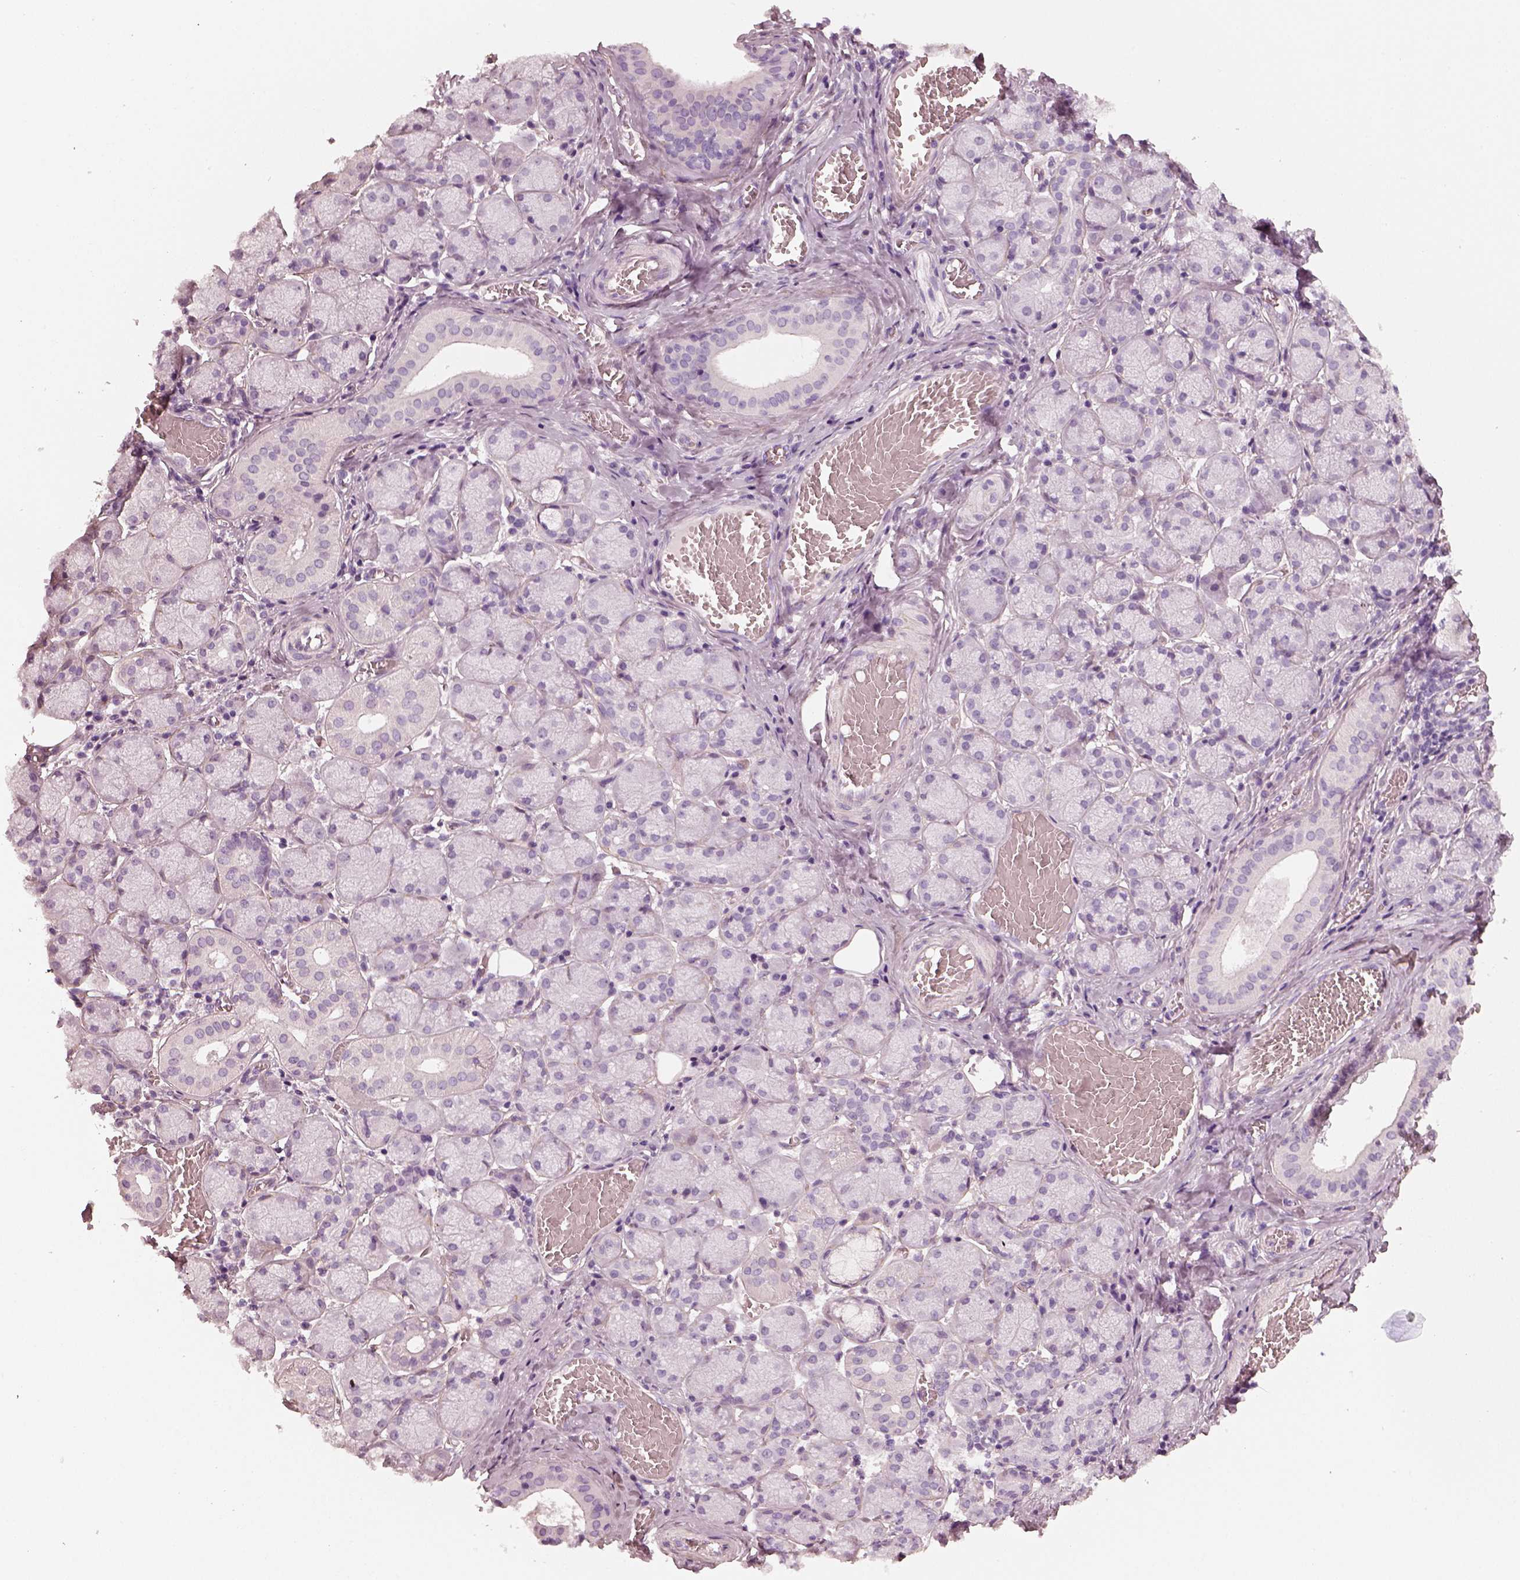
{"staining": {"intensity": "negative", "quantity": "none", "location": "none"}, "tissue": "salivary gland", "cell_type": "Glandular cells", "image_type": "normal", "snomed": [{"axis": "morphology", "description": "Normal tissue, NOS"}, {"axis": "topography", "description": "Salivary gland"}, {"axis": "topography", "description": "Peripheral nerve tissue"}], "caption": "Immunohistochemistry of benign human salivary gland shows no expression in glandular cells.", "gene": "RS1", "patient": {"sex": "female", "age": 24}}